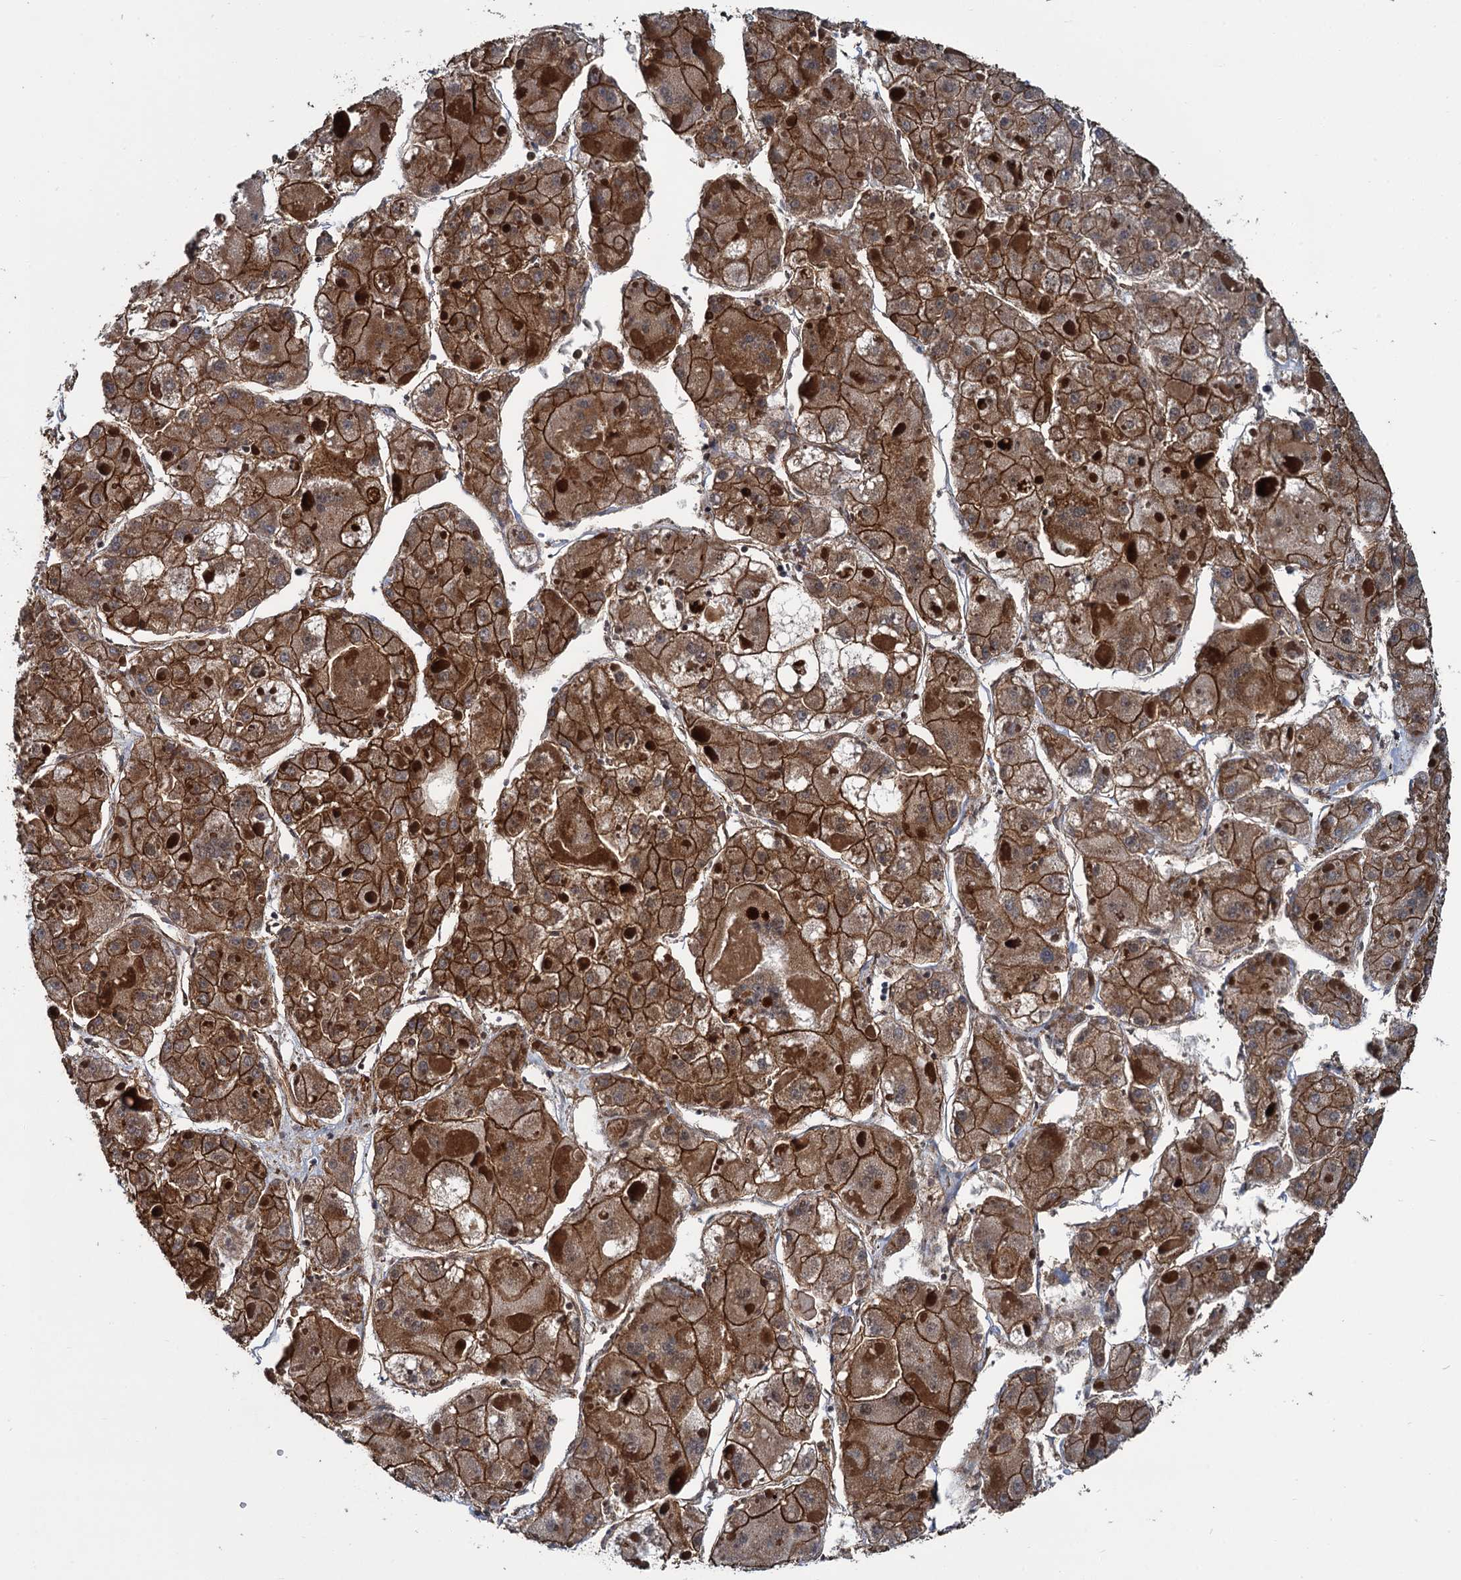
{"staining": {"intensity": "moderate", "quantity": ">75%", "location": "cytoplasmic/membranous"}, "tissue": "liver cancer", "cell_type": "Tumor cells", "image_type": "cancer", "snomed": [{"axis": "morphology", "description": "Carcinoma, Hepatocellular, NOS"}, {"axis": "topography", "description": "Liver"}], "caption": "An IHC image of tumor tissue is shown. Protein staining in brown labels moderate cytoplasmic/membranous positivity in liver cancer within tumor cells.", "gene": "ZFYVE19", "patient": {"sex": "female", "age": 73}}